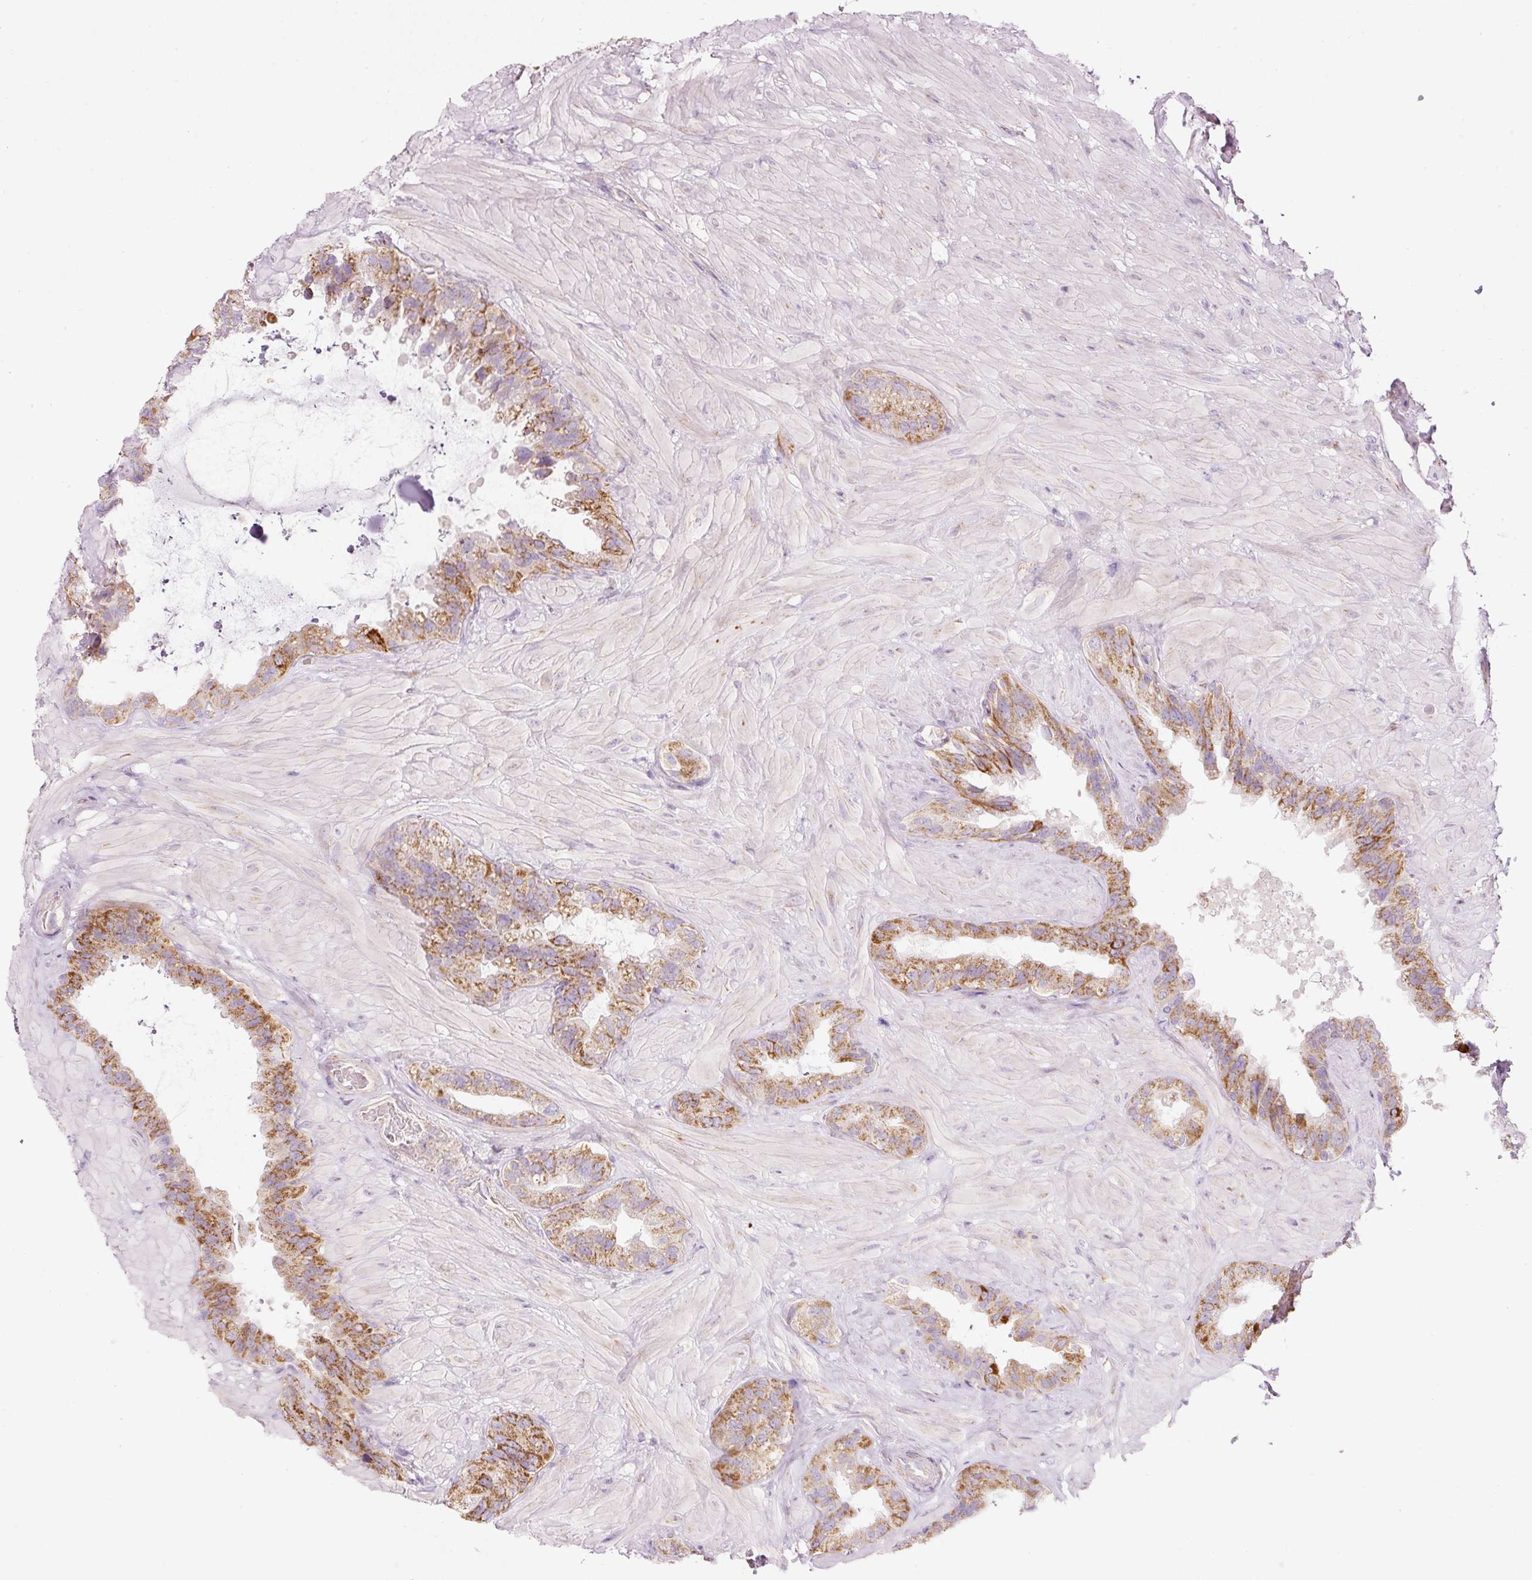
{"staining": {"intensity": "strong", "quantity": "25%-75%", "location": "cytoplasmic/membranous"}, "tissue": "seminal vesicle", "cell_type": "Glandular cells", "image_type": "normal", "snomed": [{"axis": "morphology", "description": "Normal tissue, NOS"}, {"axis": "topography", "description": "Seminal veicle"}, {"axis": "topography", "description": "Peripheral nerve tissue"}], "caption": "A high-resolution photomicrograph shows immunohistochemistry staining of normal seminal vesicle, which reveals strong cytoplasmic/membranous staining in about 25%-75% of glandular cells. (brown staining indicates protein expression, while blue staining denotes nuclei).", "gene": "NDUFA1", "patient": {"sex": "male", "age": 76}}